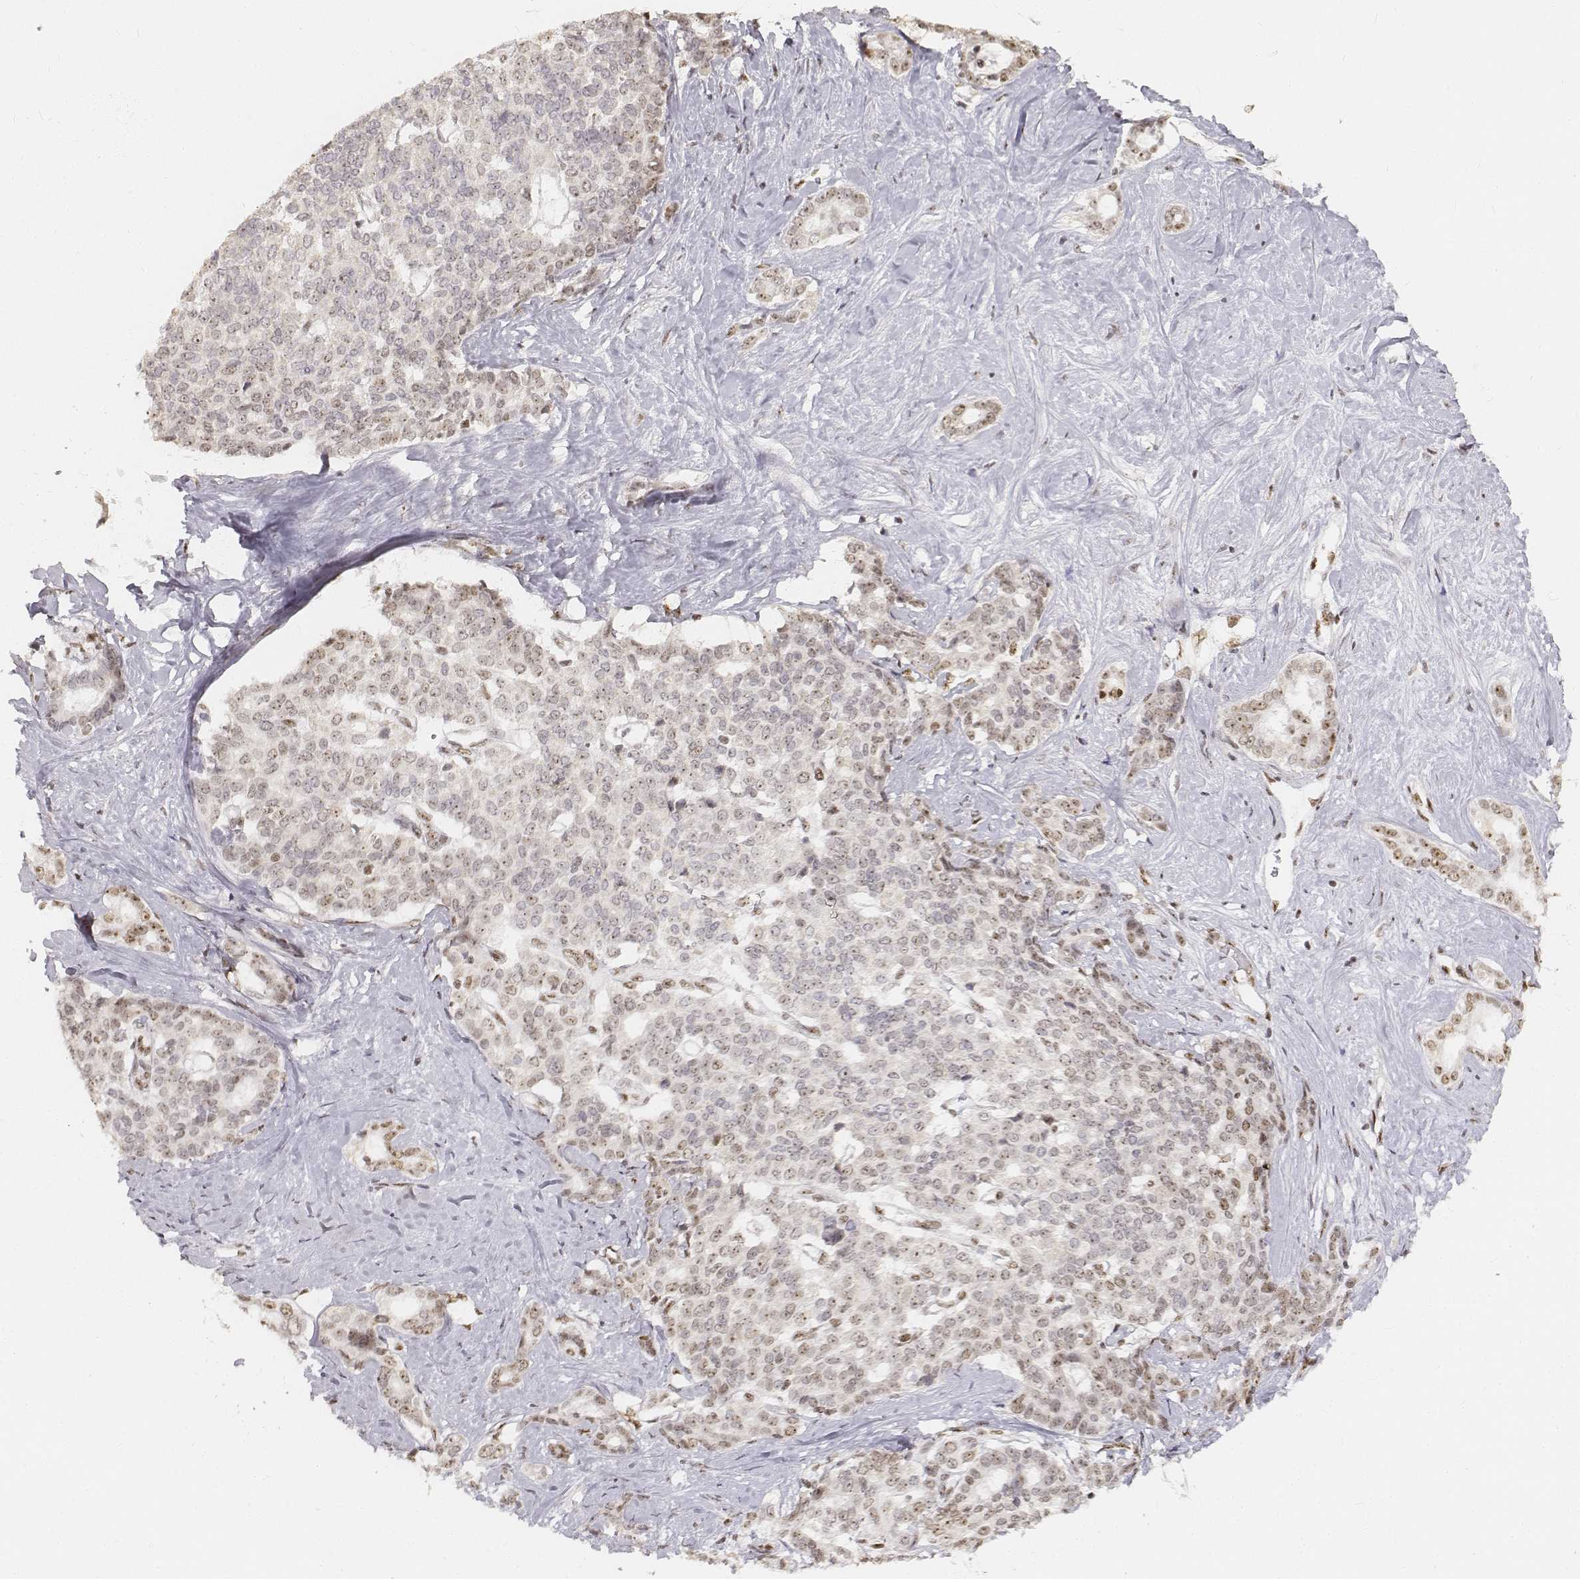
{"staining": {"intensity": "weak", "quantity": "<25%", "location": "nuclear"}, "tissue": "liver cancer", "cell_type": "Tumor cells", "image_type": "cancer", "snomed": [{"axis": "morphology", "description": "Cholangiocarcinoma"}, {"axis": "topography", "description": "Liver"}], "caption": "Tumor cells are negative for brown protein staining in liver cancer (cholangiocarcinoma). The staining is performed using DAB (3,3'-diaminobenzidine) brown chromogen with nuclei counter-stained in using hematoxylin.", "gene": "PHF6", "patient": {"sex": "female", "age": 47}}